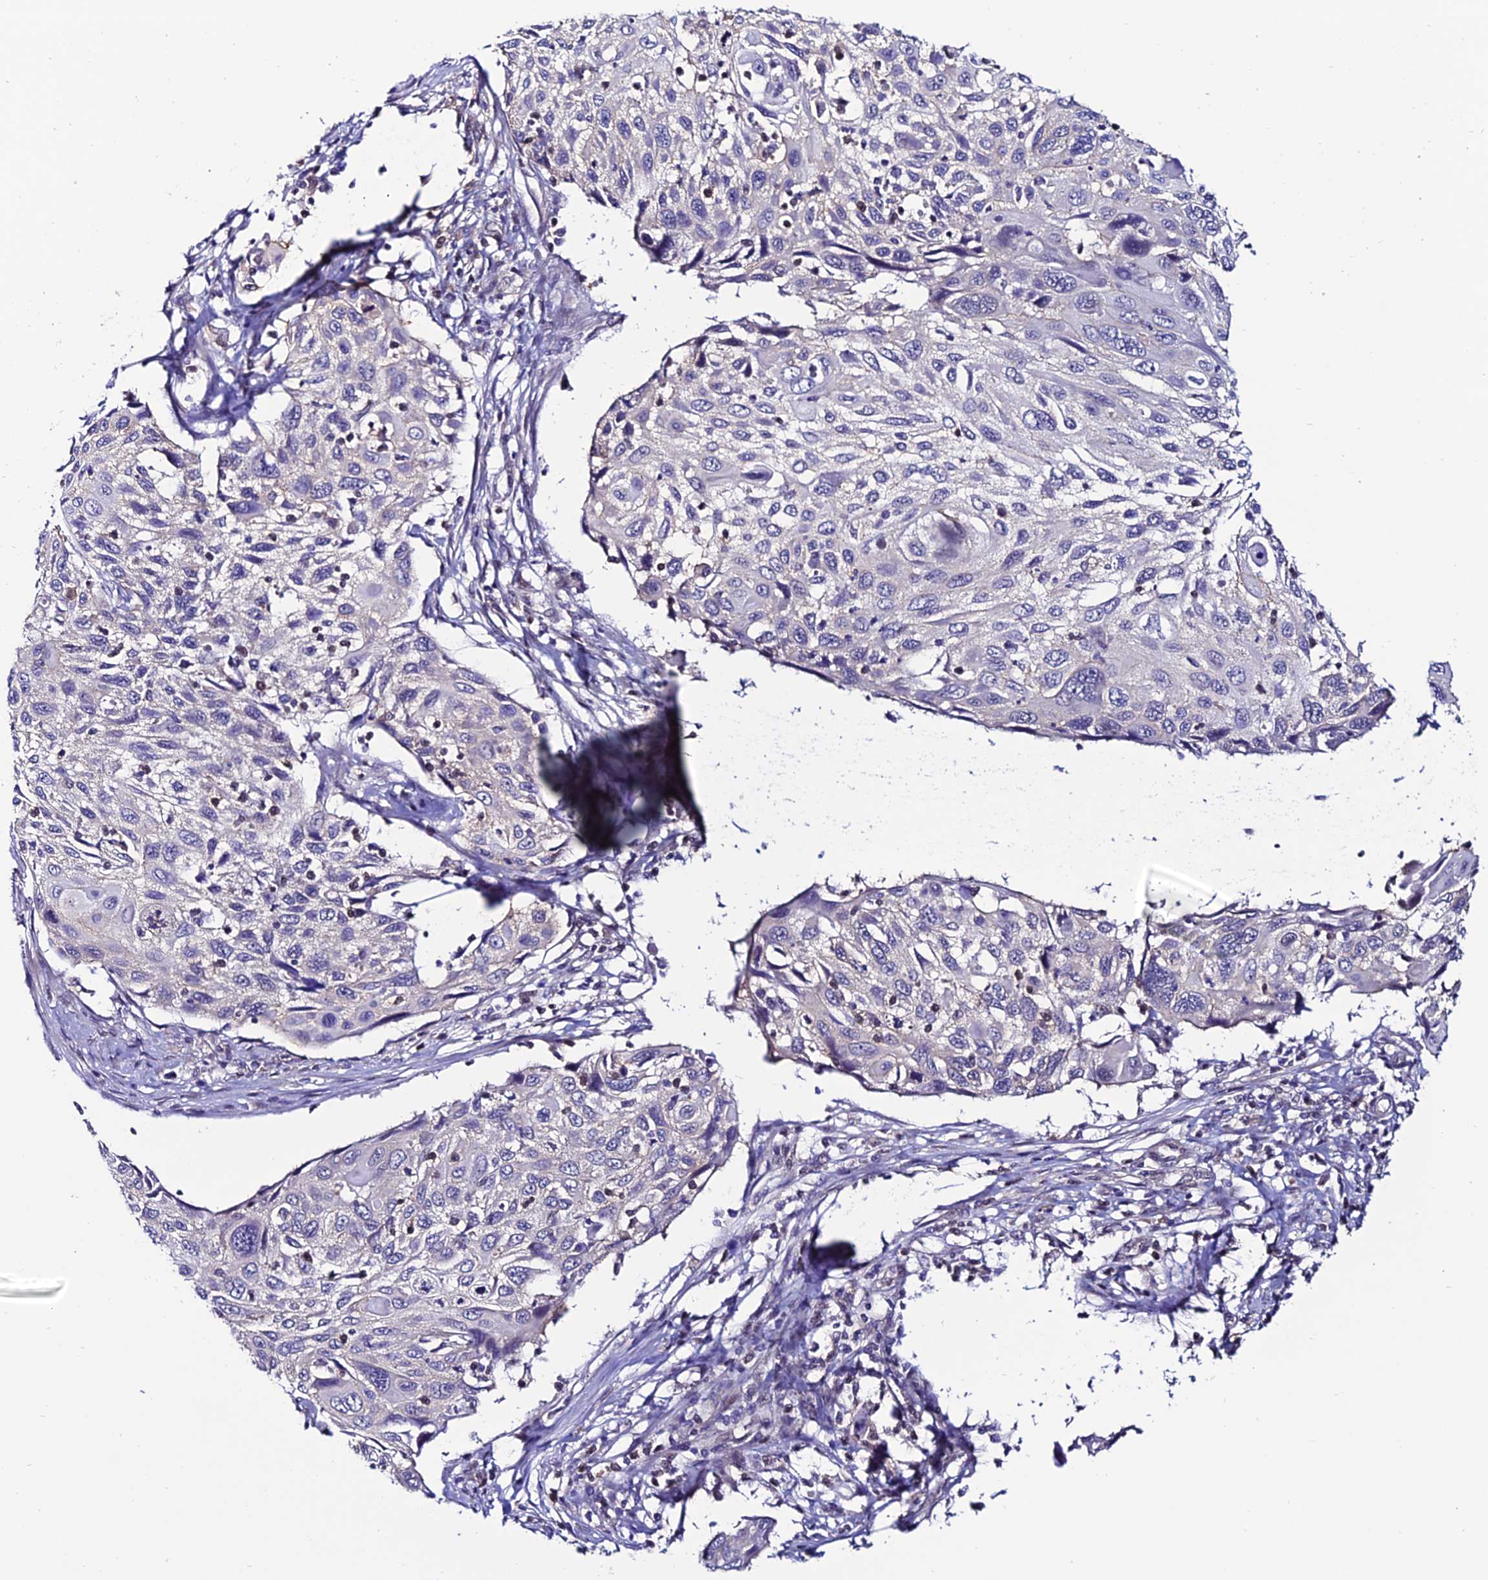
{"staining": {"intensity": "negative", "quantity": "none", "location": "none"}, "tissue": "cervical cancer", "cell_type": "Tumor cells", "image_type": "cancer", "snomed": [{"axis": "morphology", "description": "Squamous cell carcinoma, NOS"}, {"axis": "topography", "description": "Cervix"}], "caption": "The immunohistochemistry (IHC) micrograph has no significant staining in tumor cells of cervical cancer (squamous cell carcinoma) tissue. Brightfield microscopy of immunohistochemistry (IHC) stained with DAB (3,3'-diaminobenzidine) (brown) and hematoxylin (blue), captured at high magnification.", "gene": "FZD8", "patient": {"sex": "female", "age": 70}}